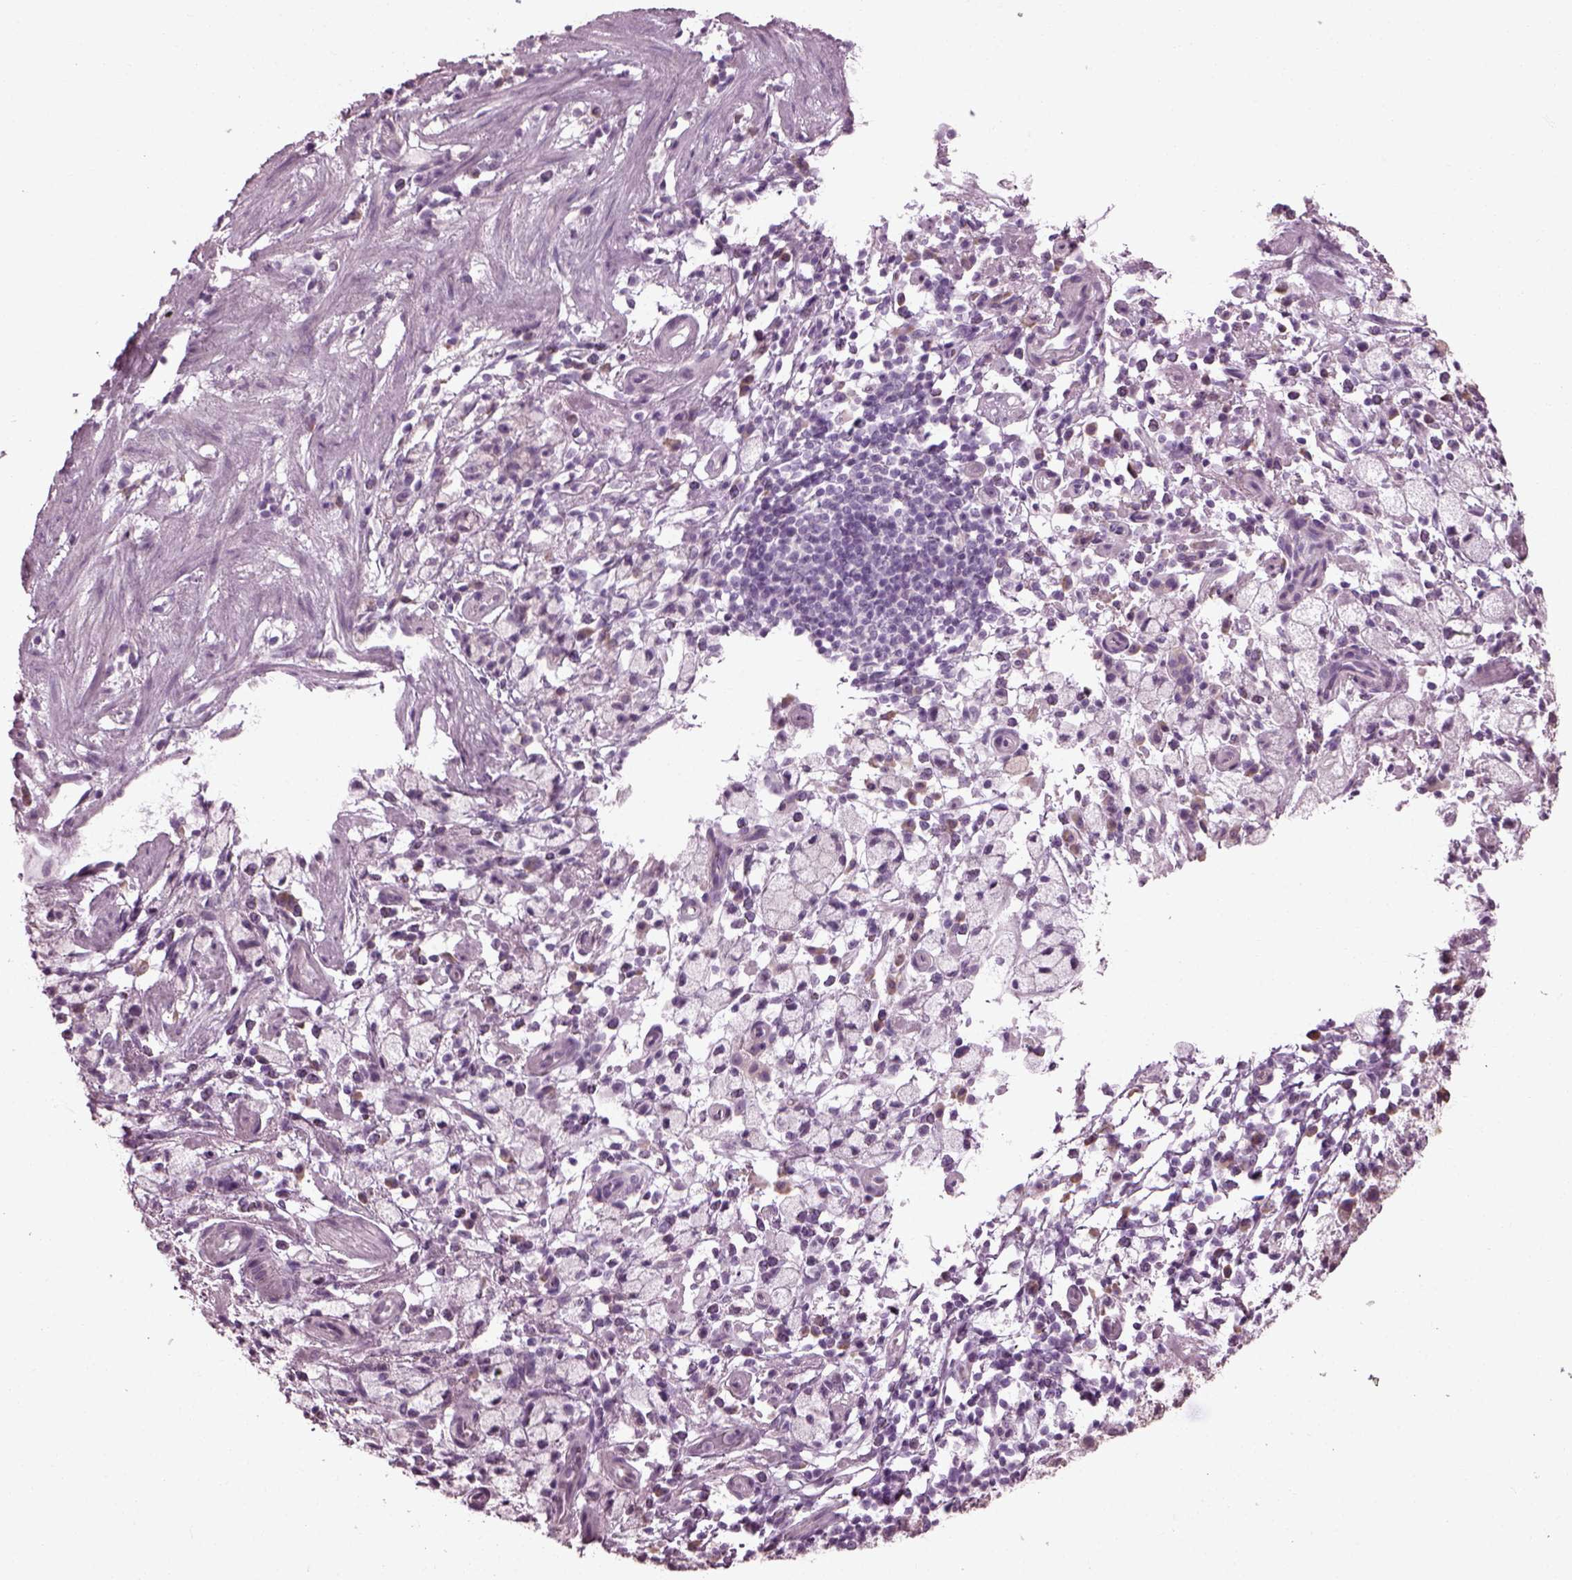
{"staining": {"intensity": "negative", "quantity": "none", "location": "none"}, "tissue": "stomach cancer", "cell_type": "Tumor cells", "image_type": "cancer", "snomed": [{"axis": "morphology", "description": "Adenocarcinoma, NOS"}, {"axis": "topography", "description": "Stomach"}], "caption": "Immunohistochemistry (IHC) of stomach cancer (adenocarcinoma) exhibits no expression in tumor cells.", "gene": "CABP5", "patient": {"sex": "male", "age": 58}}